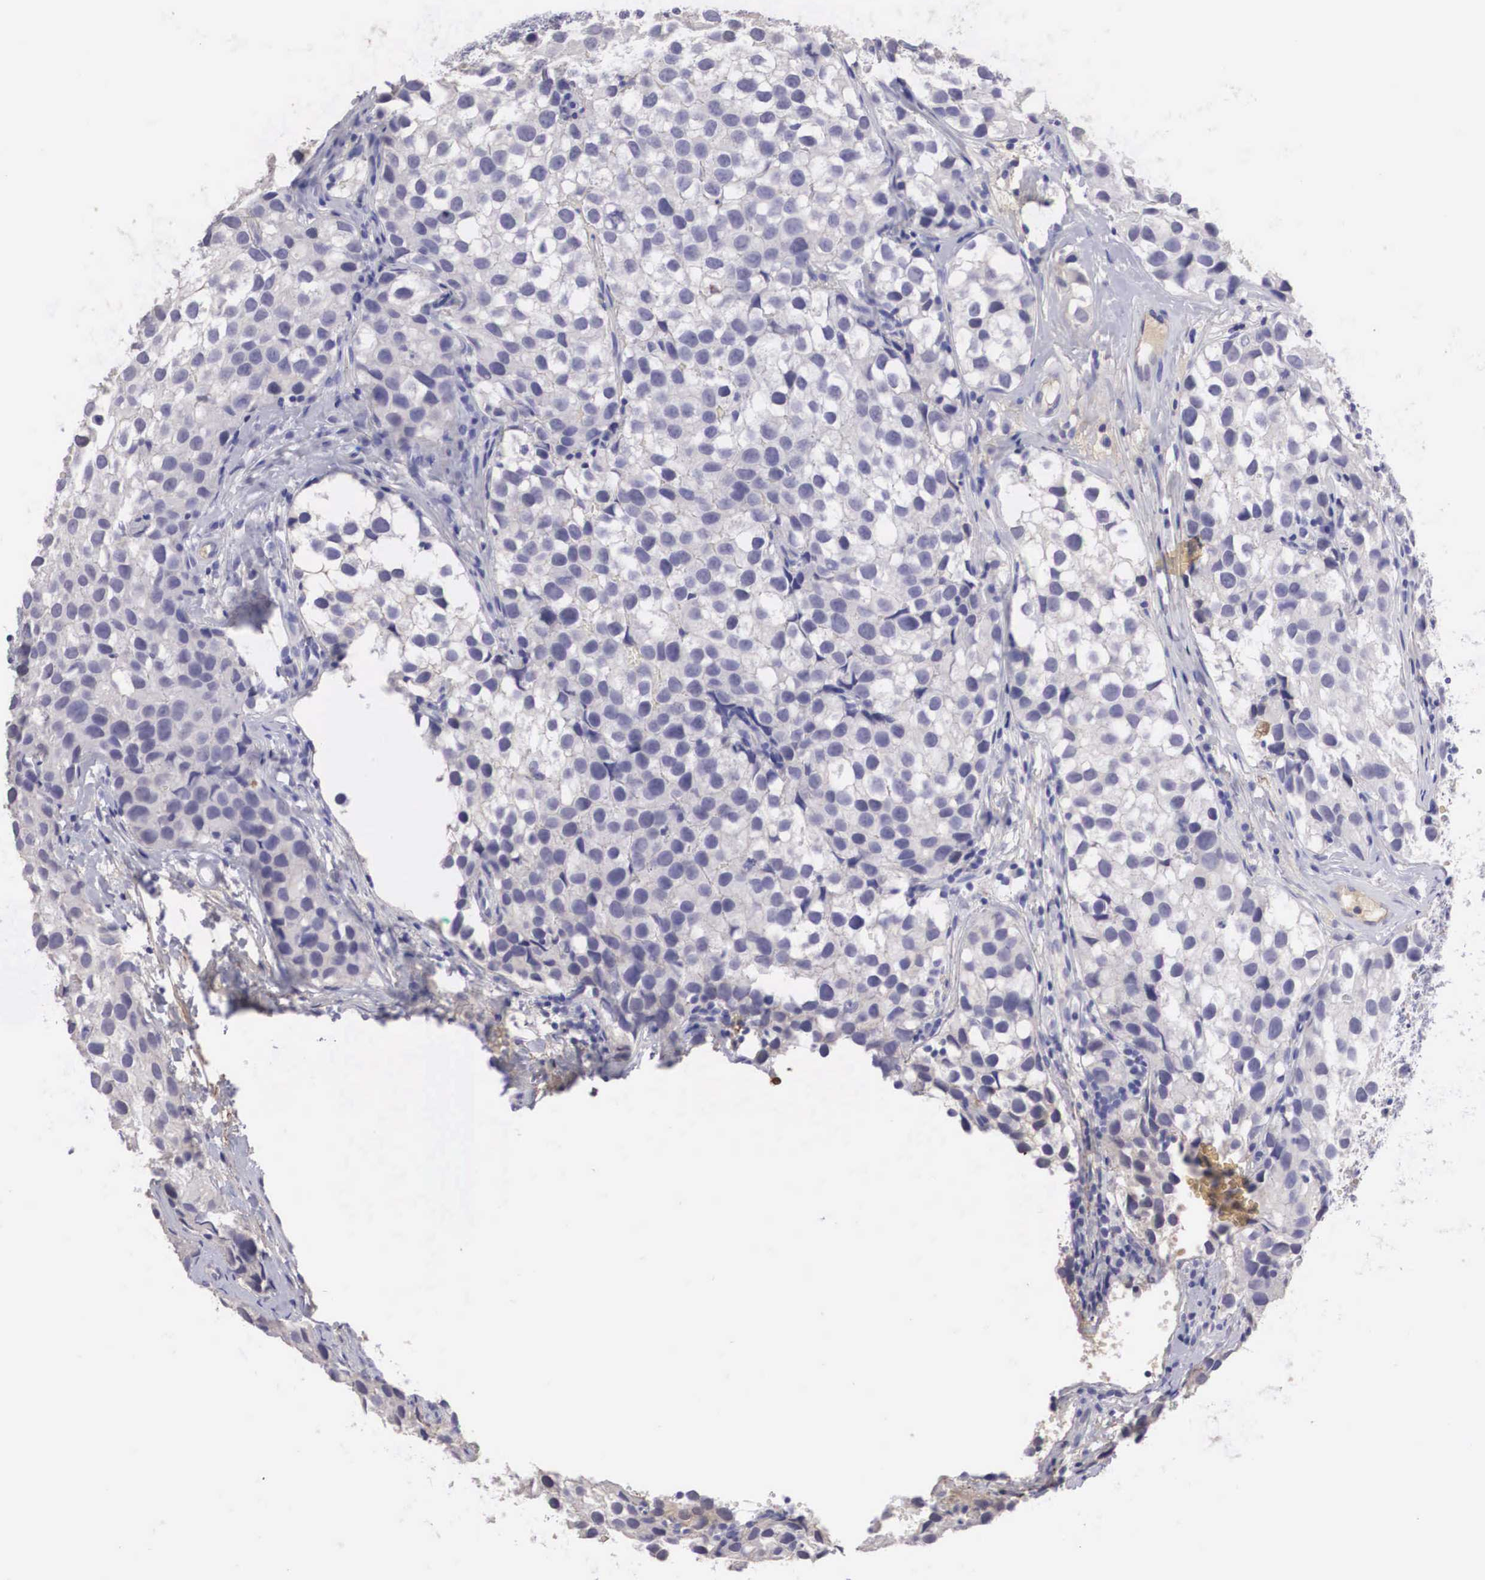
{"staining": {"intensity": "negative", "quantity": "none", "location": "none"}, "tissue": "testis cancer", "cell_type": "Tumor cells", "image_type": "cancer", "snomed": [{"axis": "morphology", "description": "Seminoma, NOS"}, {"axis": "topography", "description": "Testis"}], "caption": "Testis cancer (seminoma) was stained to show a protein in brown. There is no significant positivity in tumor cells.", "gene": "CLU", "patient": {"sex": "male", "age": 39}}